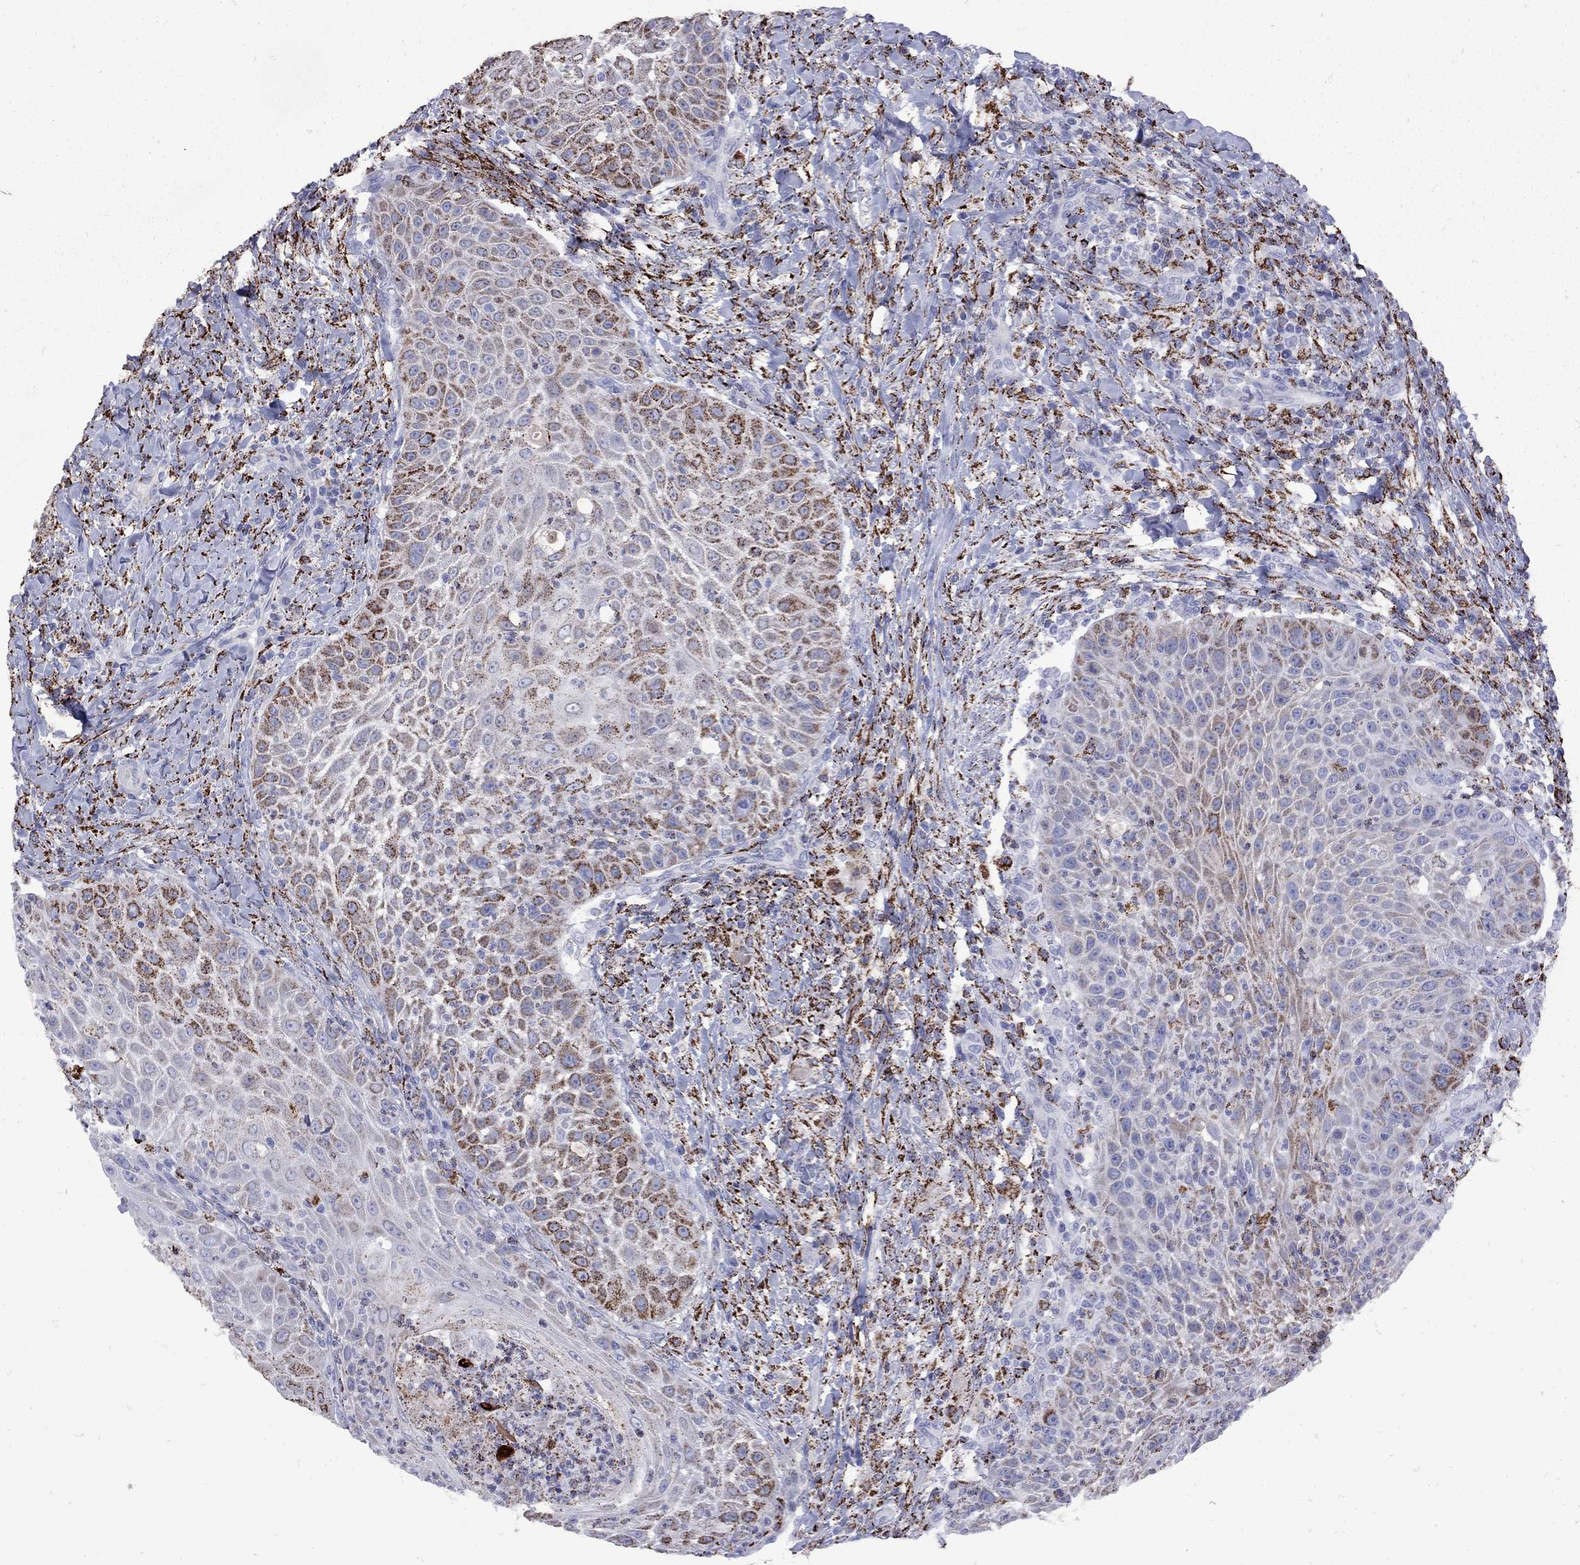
{"staining": {"intensity": "strong", "quantity": "25%-75%", "location": "cytoplasmic/membranous"}, "tissue": "head and neck cancer", "cell_type": "Tumor cells", "image_type": "cancer", "snomed": [{"axis": "morphology", "description": "Squamous cell carcinoma, NOS"}, {"axis": "topography", "description": "Head-Neck"}], "caption": "DAB immunohistochemical staining of head and neck squamous cell carcinoma shows strong cytoplasmic/membranous protein expression in about 25%-75% of tumor cells. Using DAB (brown) and hematoxylin (blue) stains, captured at high magnification using brightfield microscopy.", "gene": "SESTD1", "patient": {"sex": "male", "age": 69}}